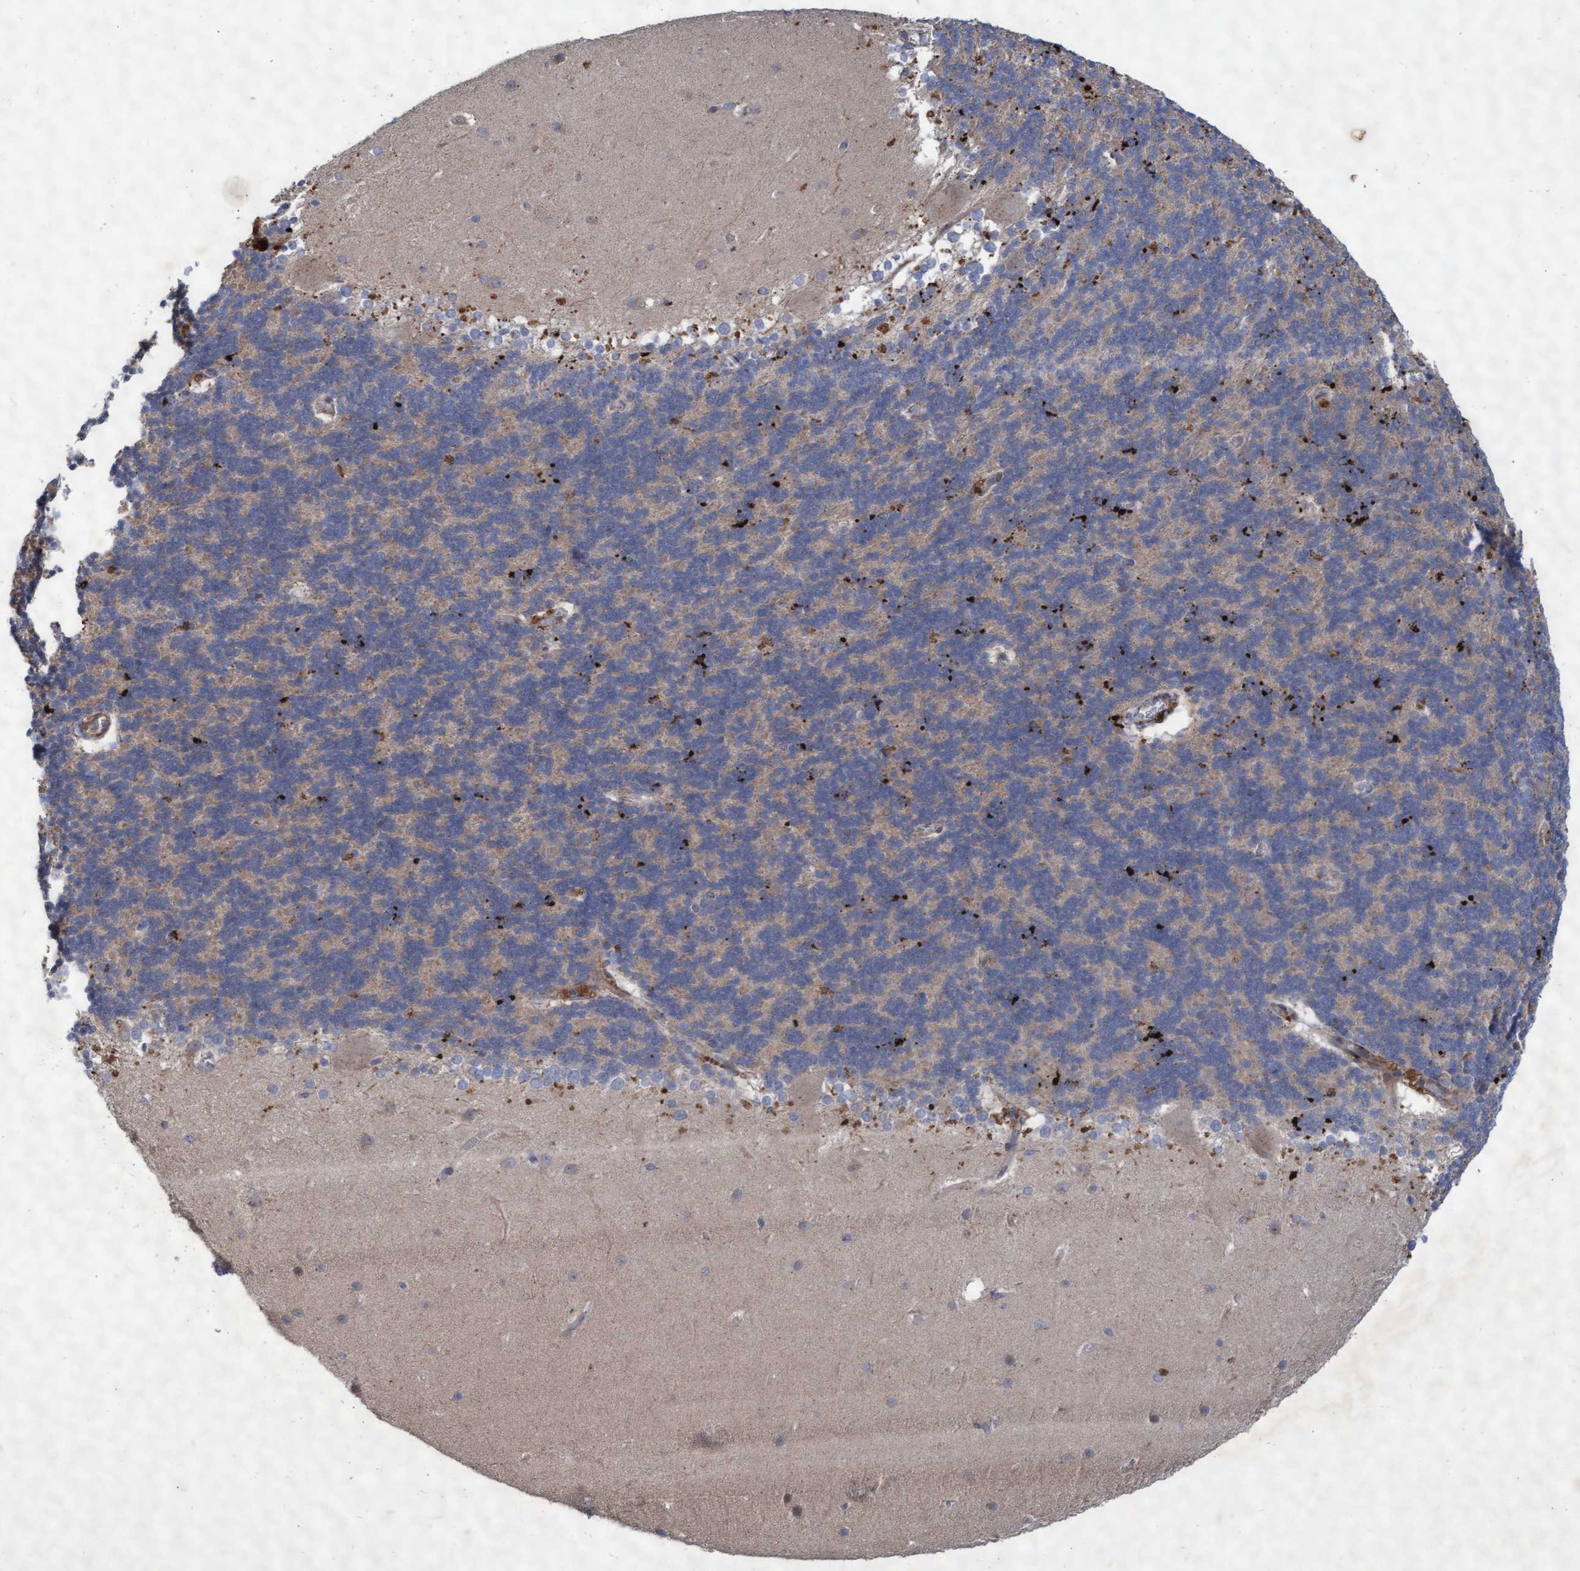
{"staining": {"intensity": "weak", "quantity": ">75%", "location": "cytoplasmic/membranous"}, "tissue": "cerebellum", "cell_type": "Cells in granular layer", "image_type": "normal", "snomed": [{"axis": "morphology", "description": "Normal tissue, NOS"}, {"axis": "topography", "description": "Cerebellum"}], "caption": "The histopathology image exhibits immunohistochemical staining of benign cerebellum. There is weak cytoplasmic/membranous expression is appreciated in approximately >75% of cells in granular layer.", "gene": "ABCF2", "patient": {"sex": "female", "age": 19}}